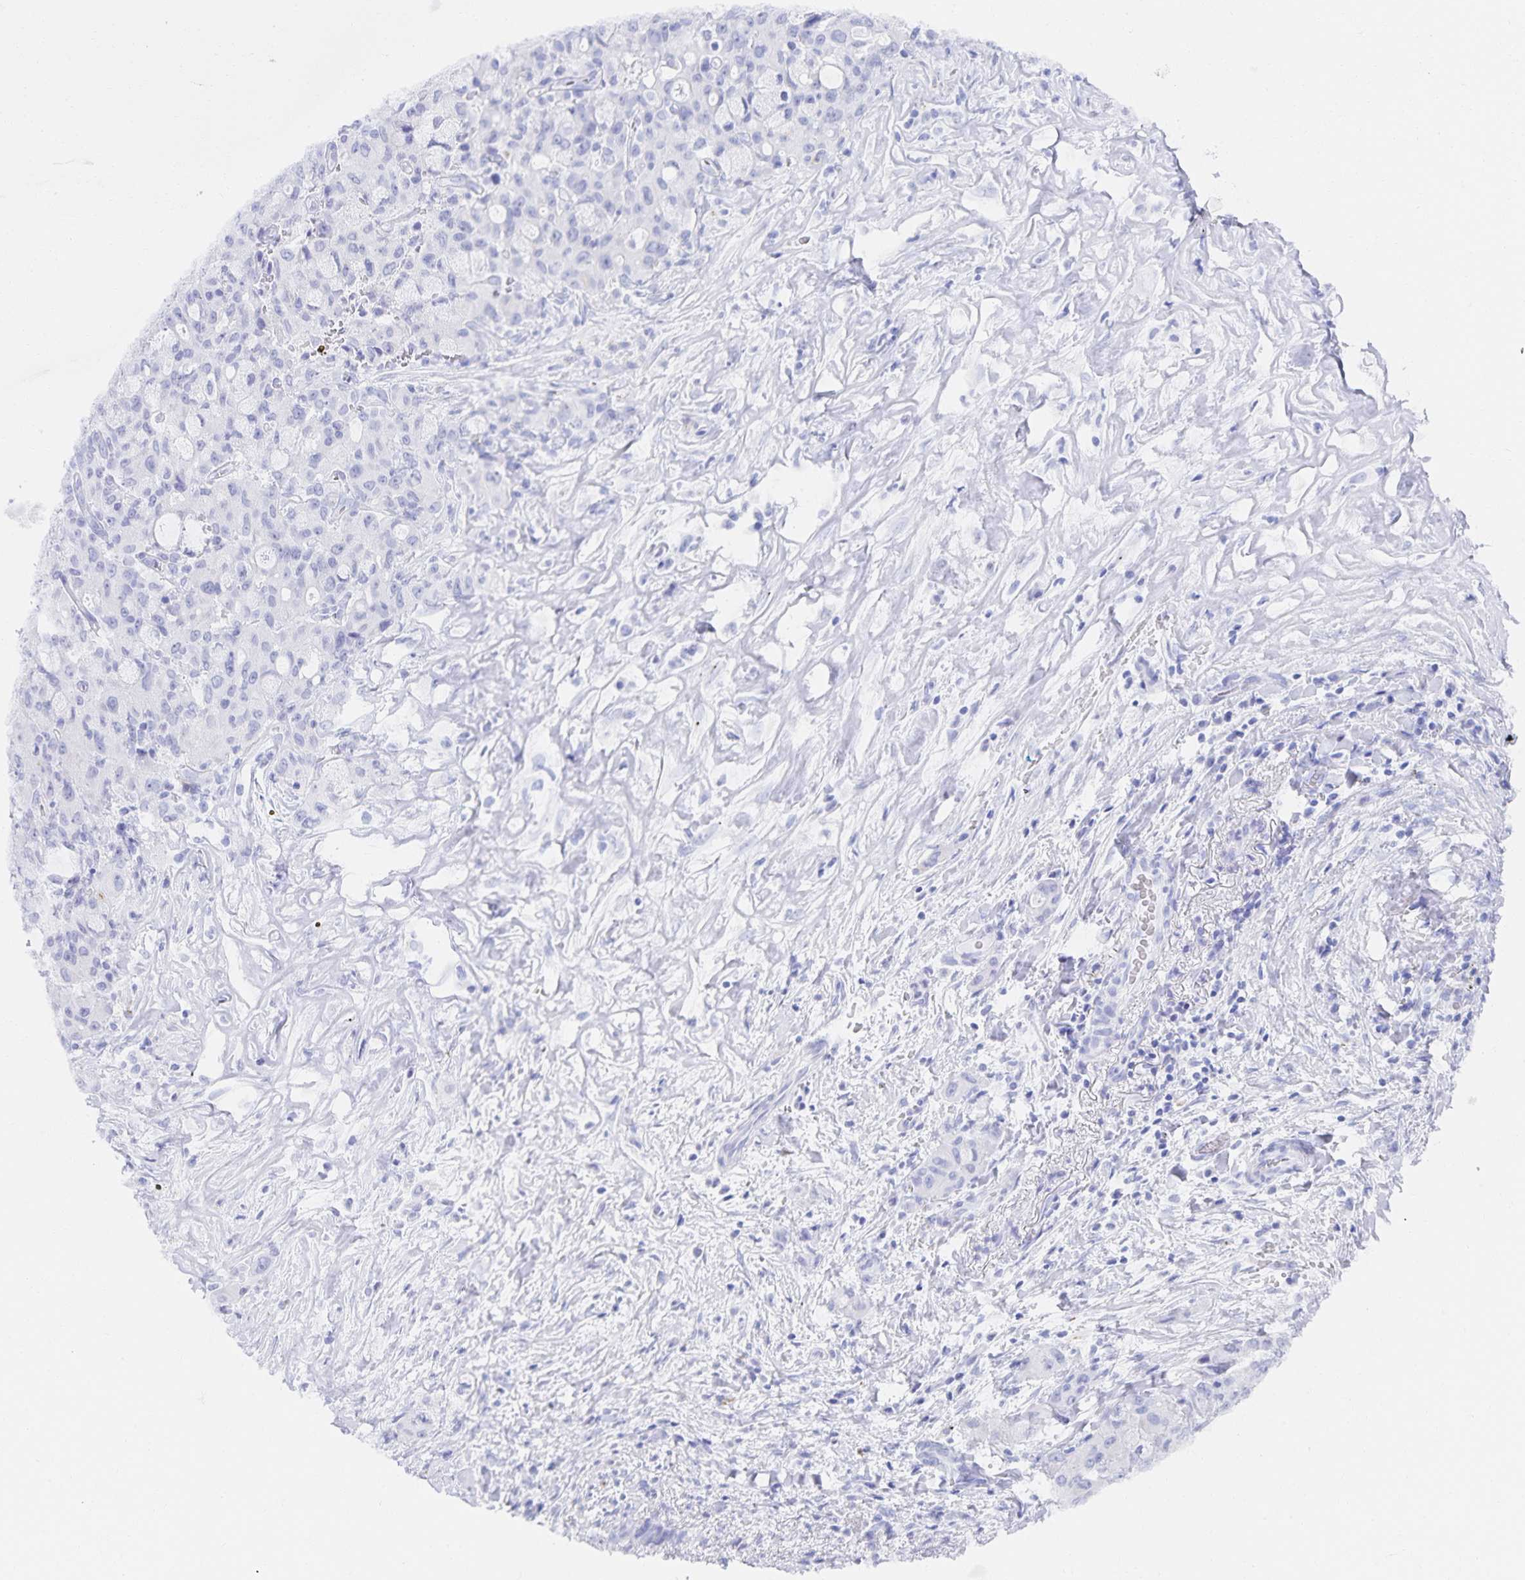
{"staining": {"intensity": "negative", "quantity": "none", "location": "none"}, "tissue": "lung cancer", "cell_type": "Tumor cells", "image_type": "cancer", "snomed": [{"axis": "morphology", "description": "Adenocarcinoma, NOS"}, {"axis": "topography", "description": "Lung"}], "caption": "Photomicrograph shows no significant protein positivity in tumor cells of lung adenocarcinoma. (Brightfield microscopy of DAB (3,3'-diaminobenzidine) immunohistochemistry (IHC) at high magnification).", "gene": "SNTN", "patient": {"sex": "female", "age": 44}}